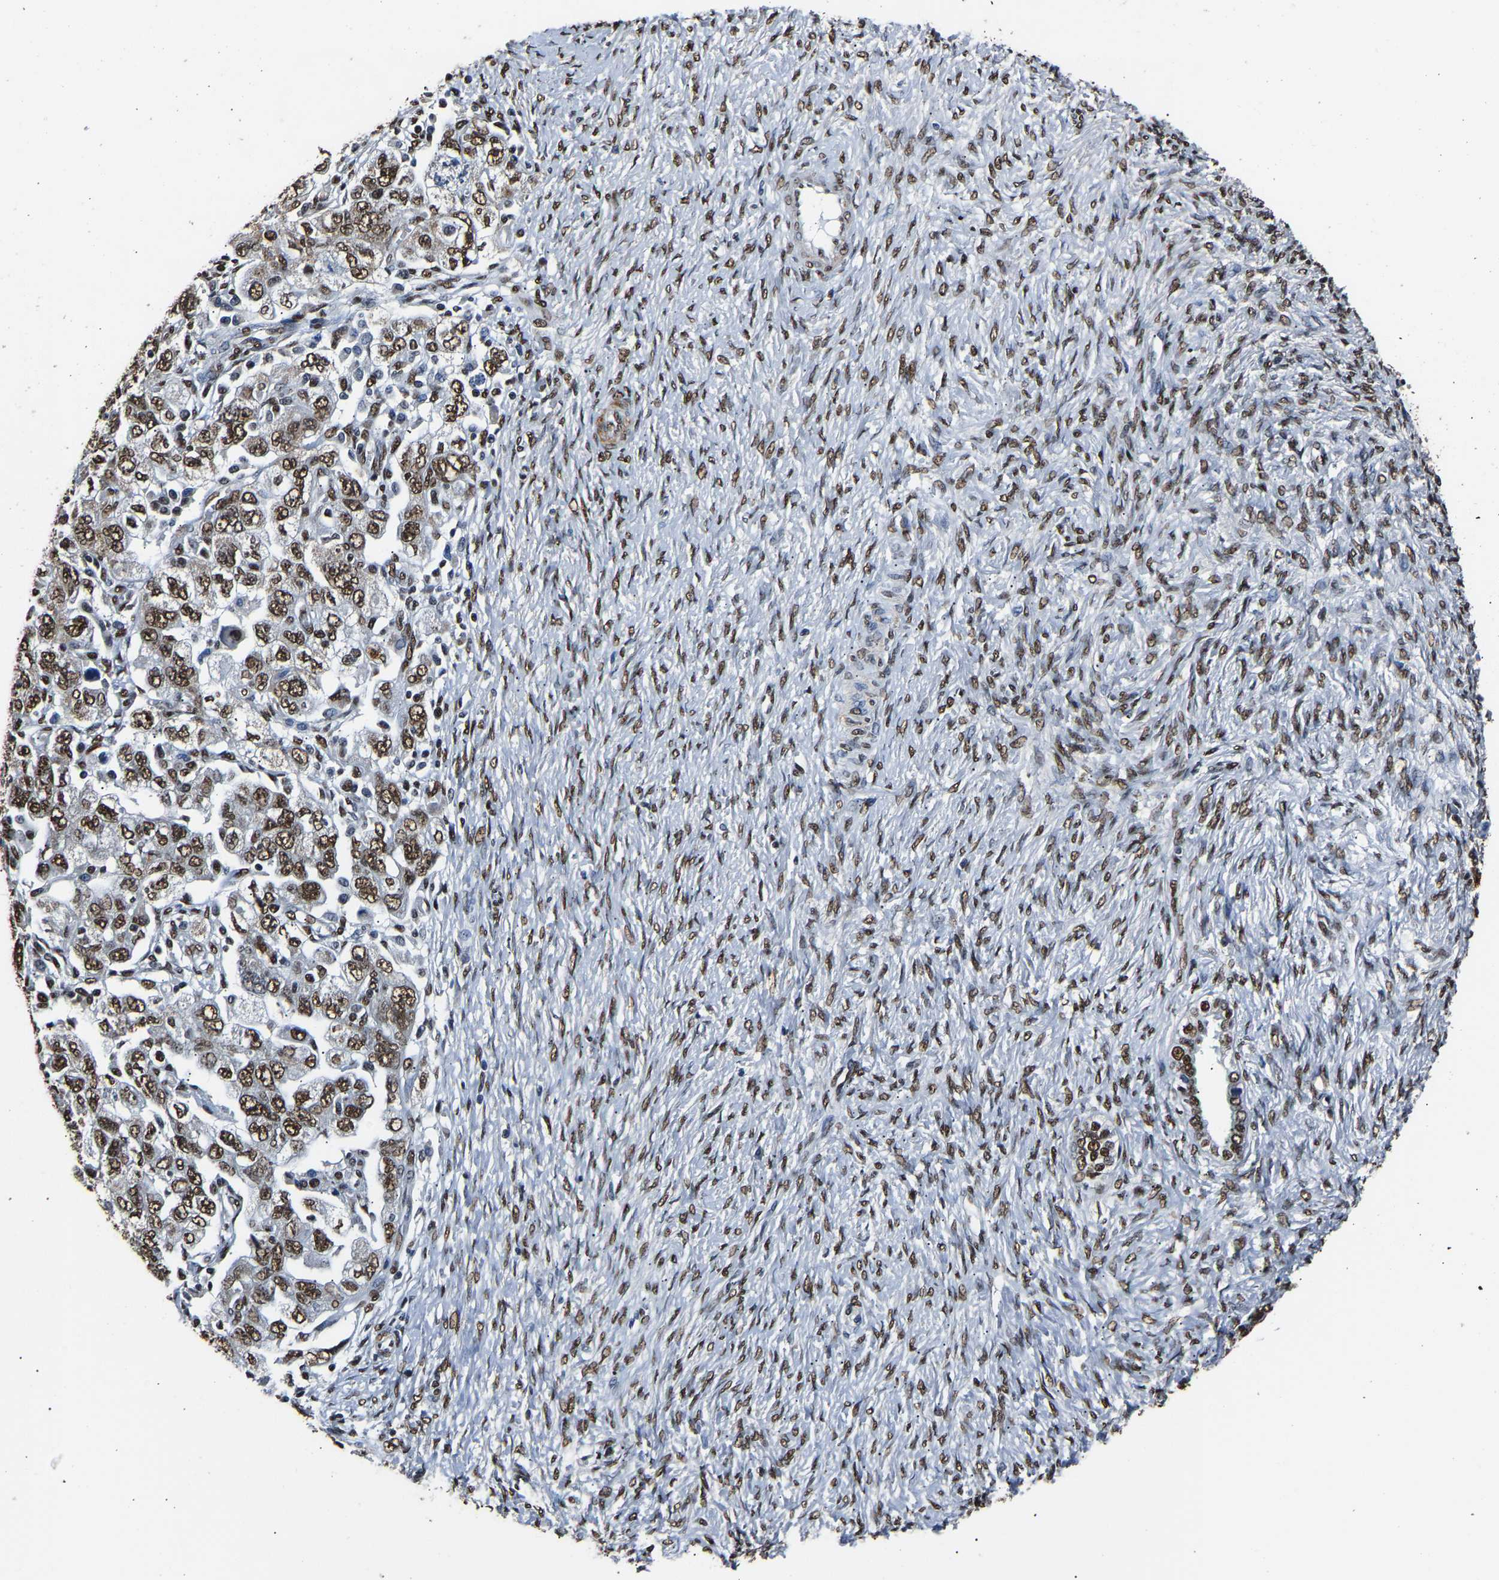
{"staining": {"intensity": "moderate", "quantity": ">75%", "location": "nuclear"}, "tissue": "ovarian cancer", "cell_type": "Tumor cells", "image_type": "cancer", "snomed": [{"axis": "morphology", "description": "Carcinoma, NOS"}, {"axis": "morphology", "description": "Cystadenocarcinoma, serous, NOS"}, {"axis": "topography", "description": "Ovary"}], "caption": "Brown immunohistochemical staining in human ovarian cancer displays moderate nuclear positivity in approximately >75% of tumor cells.", "gene": "SAFB", "patient": {"sex": "female", "age": 69}}